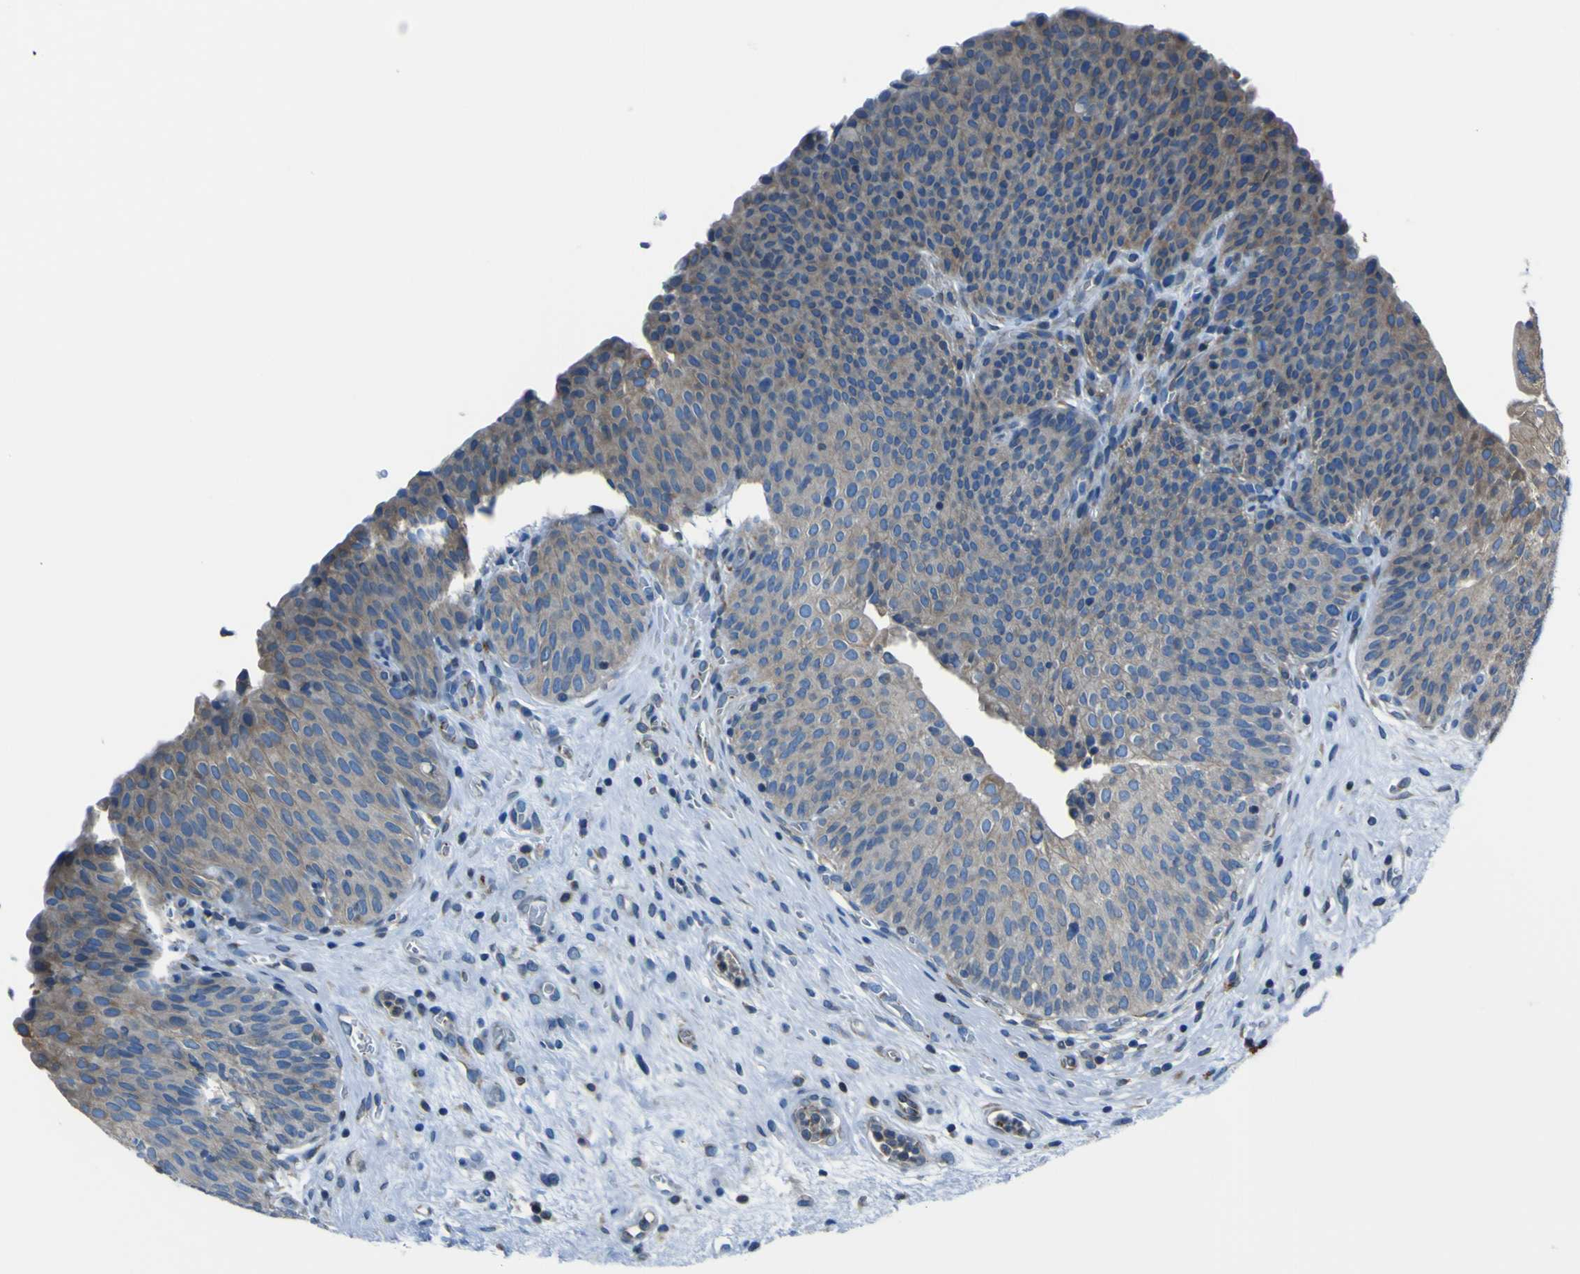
{"staining": {"intensity": "moderate", "quantity": ">75%", "location": "cytoplasmic/membranous"}, "tissue": "urinary bladder", "cell_type": "Urothelial cells", "image_type": "normal", "snomed": [{"axis": "morphology", "description": "Normal tissue, NOS"}, {"axis": "morphology", "description": "Dysplasia, NOS"}, {"axis": "topography", "description": "Urinary bladder"}], "caption": "Urothelial cells reveal moderate cytoplasmic/membranous staining in approximately >75% of cells in unremarkable urinary bladder. (DAB = brown stain, brightfield microscopy at high magnification).", "gene": "STIM1", "patient": {"sex": "male", "age": 35}}